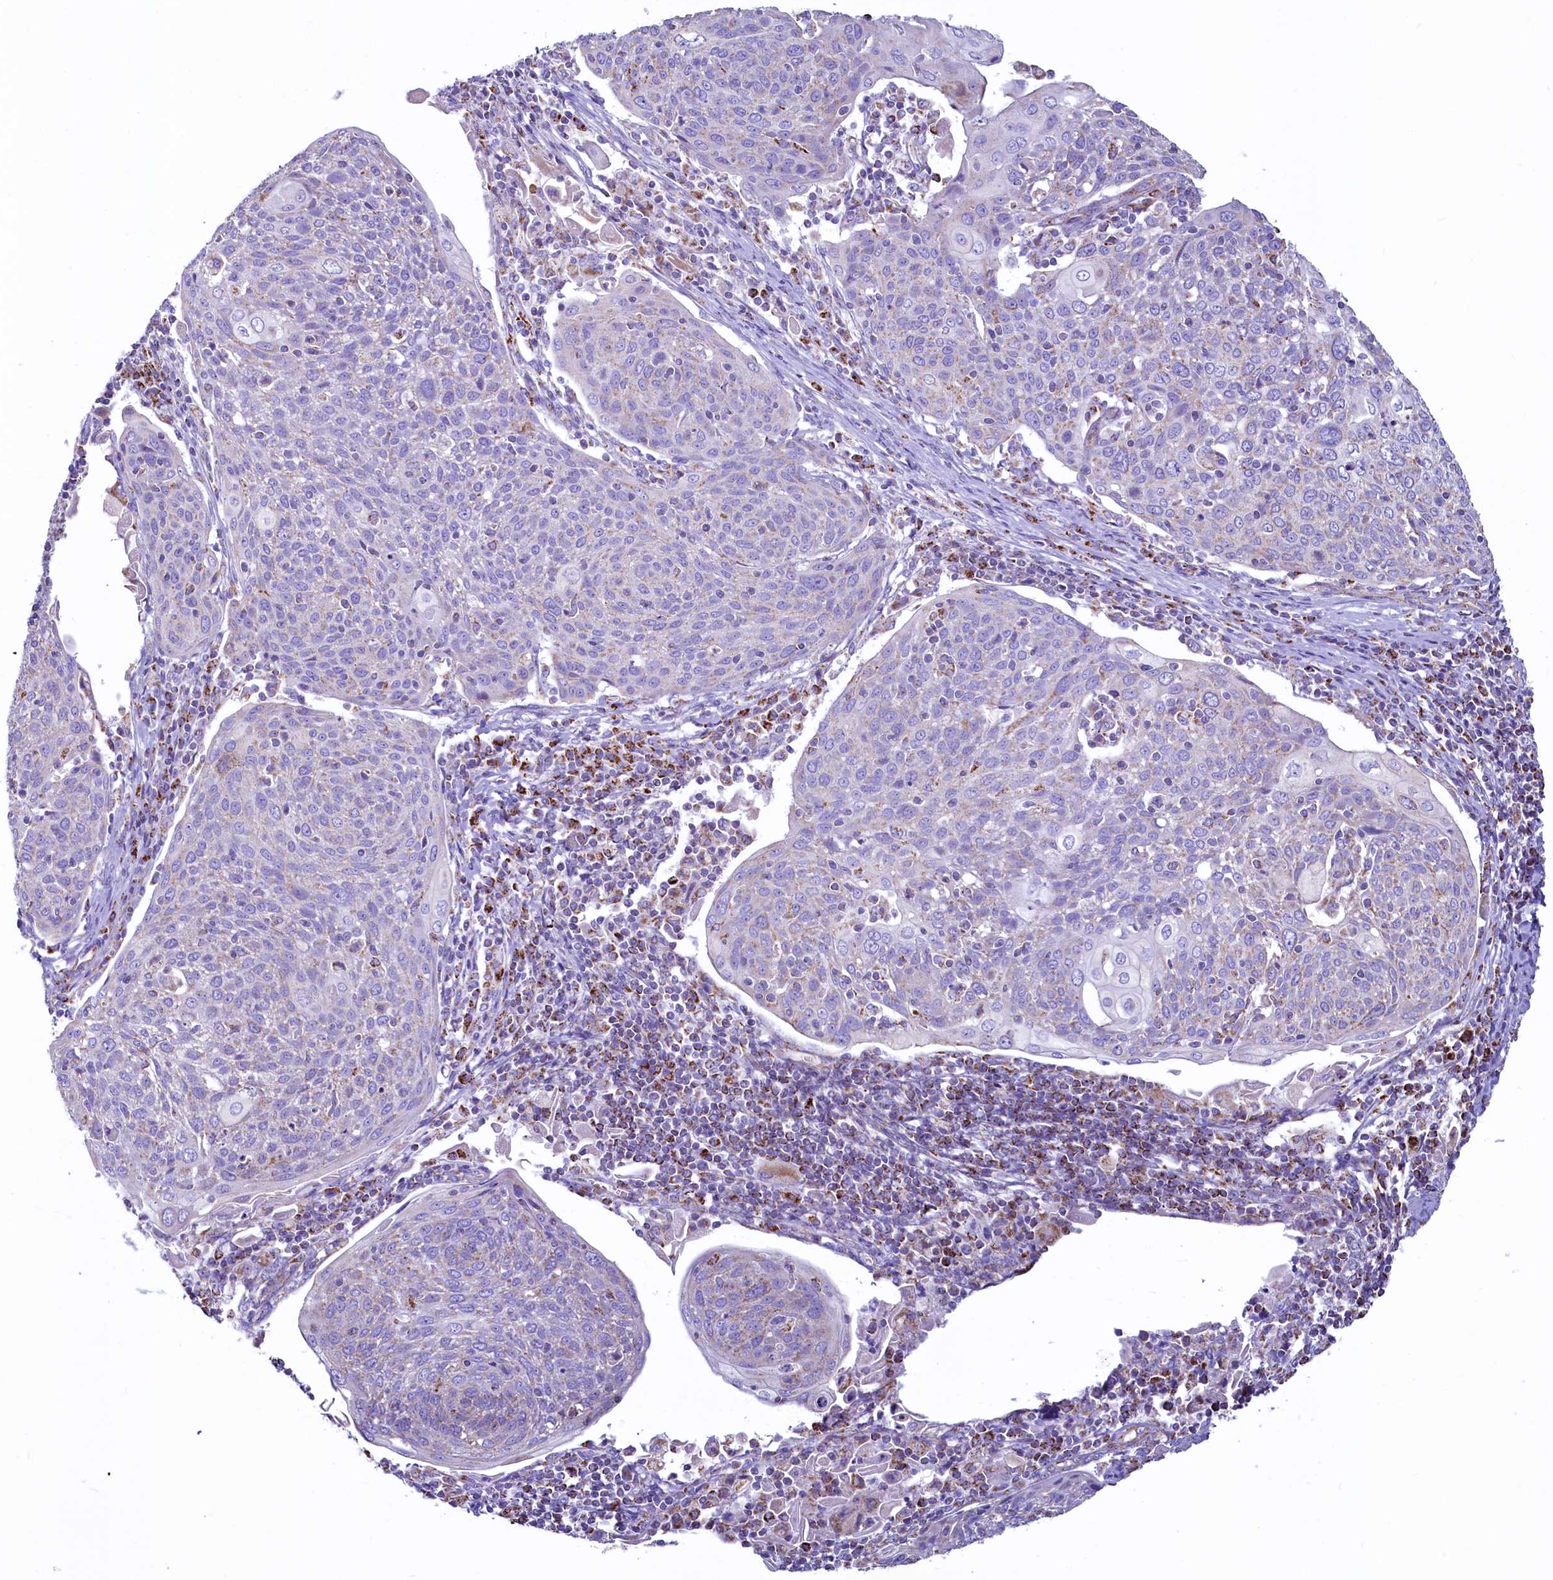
{"staining": {"intensity": "negative", "quantity": "none", "location": "none"}, "tissue": "cervical cancer", "cell_type": "Tumor cells", "image_type": "cancer", "snomed": [{"axis": "morphology", "description": "Squamous cell carcinoma, NOS"}, {"axis": "topography", "description": "Cervix"}], "caption": "The image exhibits no staining of tumor cells in cervical cancer (squamous cell carcinoma).", "gene": "IDH3A", "patient": {"sex": "female", "age": 67}}